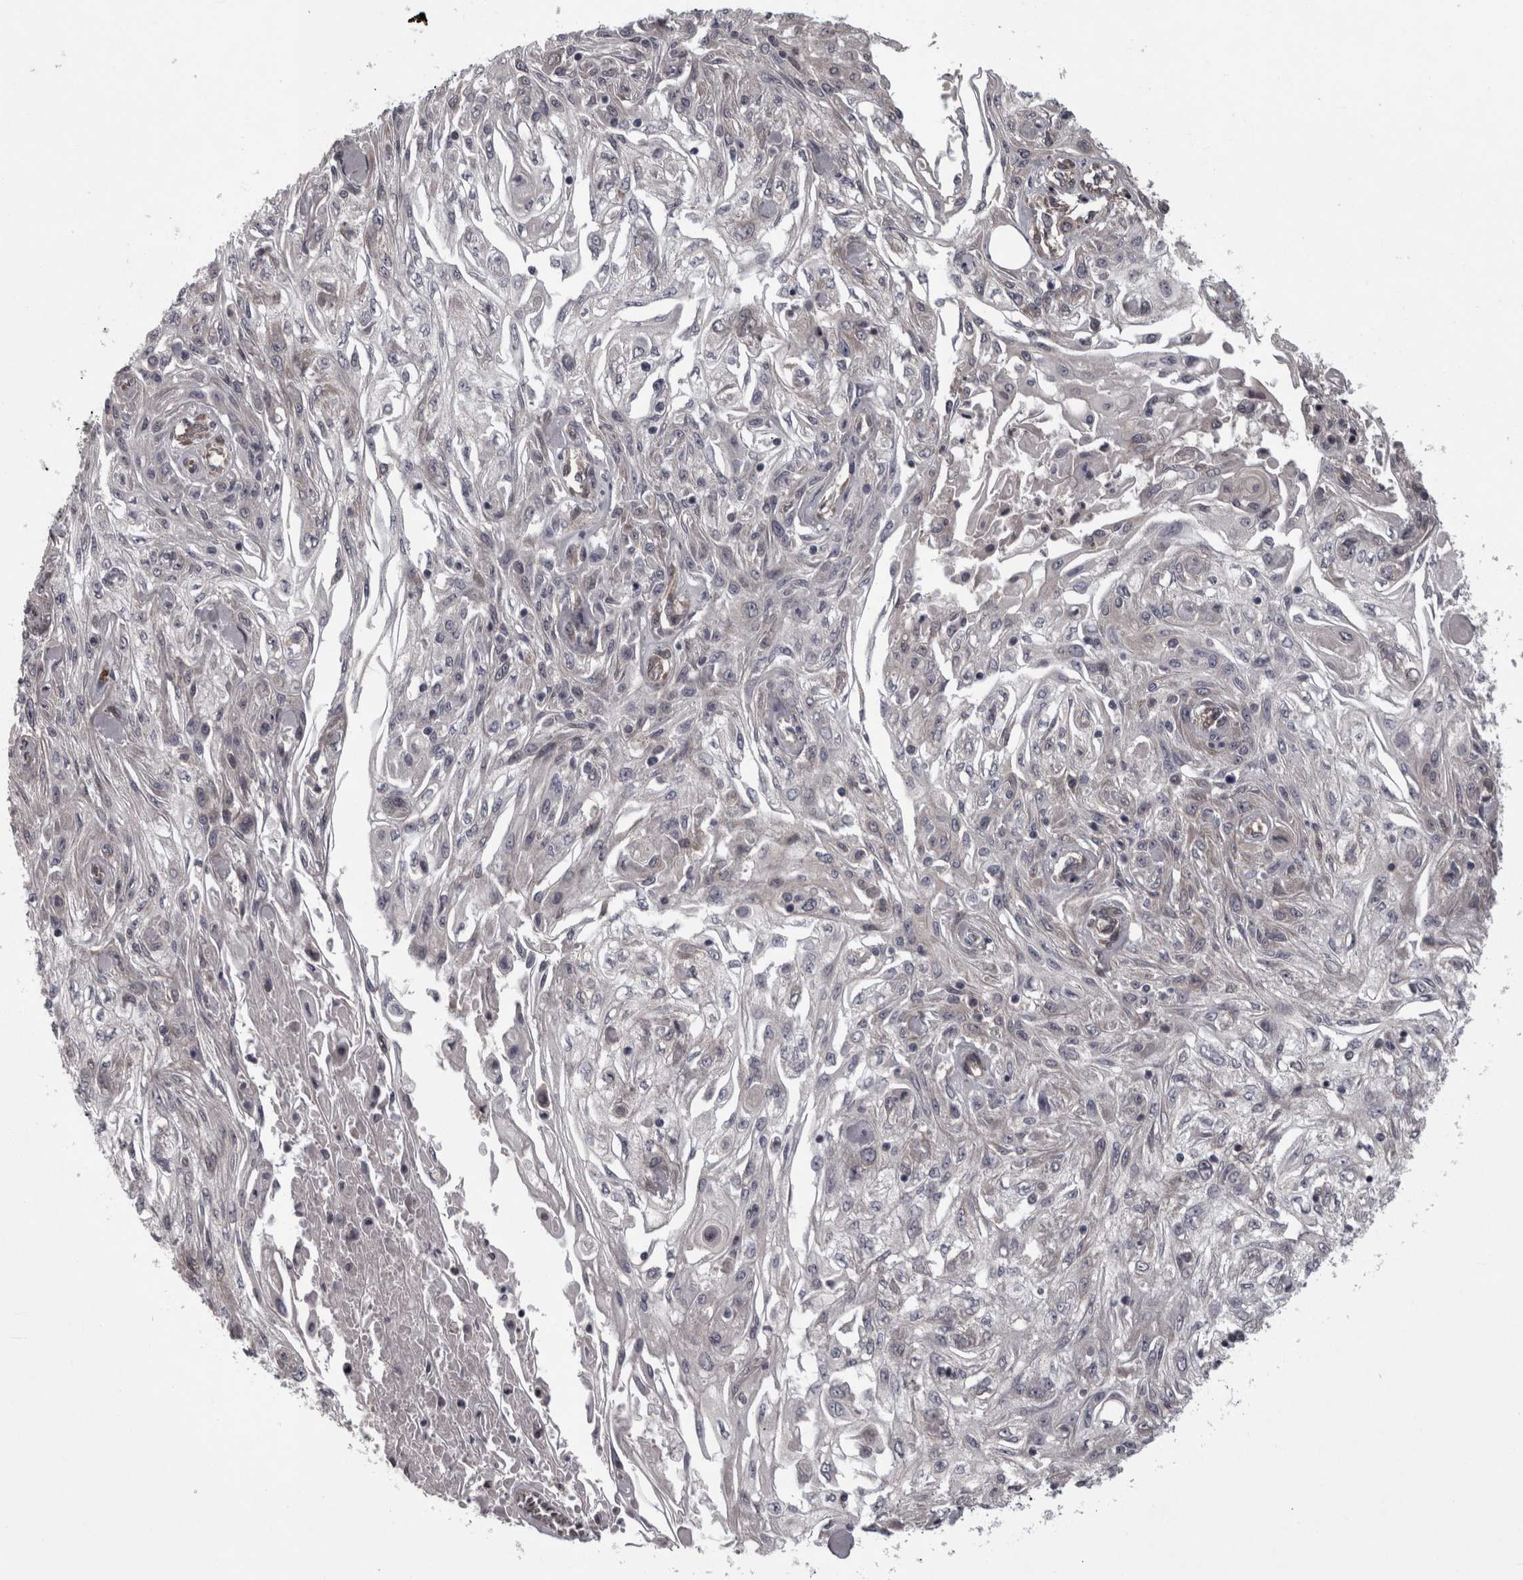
{"staining": {"intensity": "negative", "quantity": "none", "location": "none"}, "tissue": "skin cancer", "cell_type": "Tumor cells", "image_type": "cancer", "snomed": [{"axis": "morphology", "description": "Squamous cell carcinoma, NOS"}, {"axis": "morphology", "description": "Squamous cell carcinoma, metastatic, NOS"}, {"axis": "topography", "description": "Skin"}, {"axis": "topography", "description": "Lymph node"}], "caption": "This is an immunohistochemistry photomicrograph of squamous cell carcinoma (skin). There is no expression in tumor cells.", "gene": "RSU1", "patient": {"sex": "male", "age": 75}}